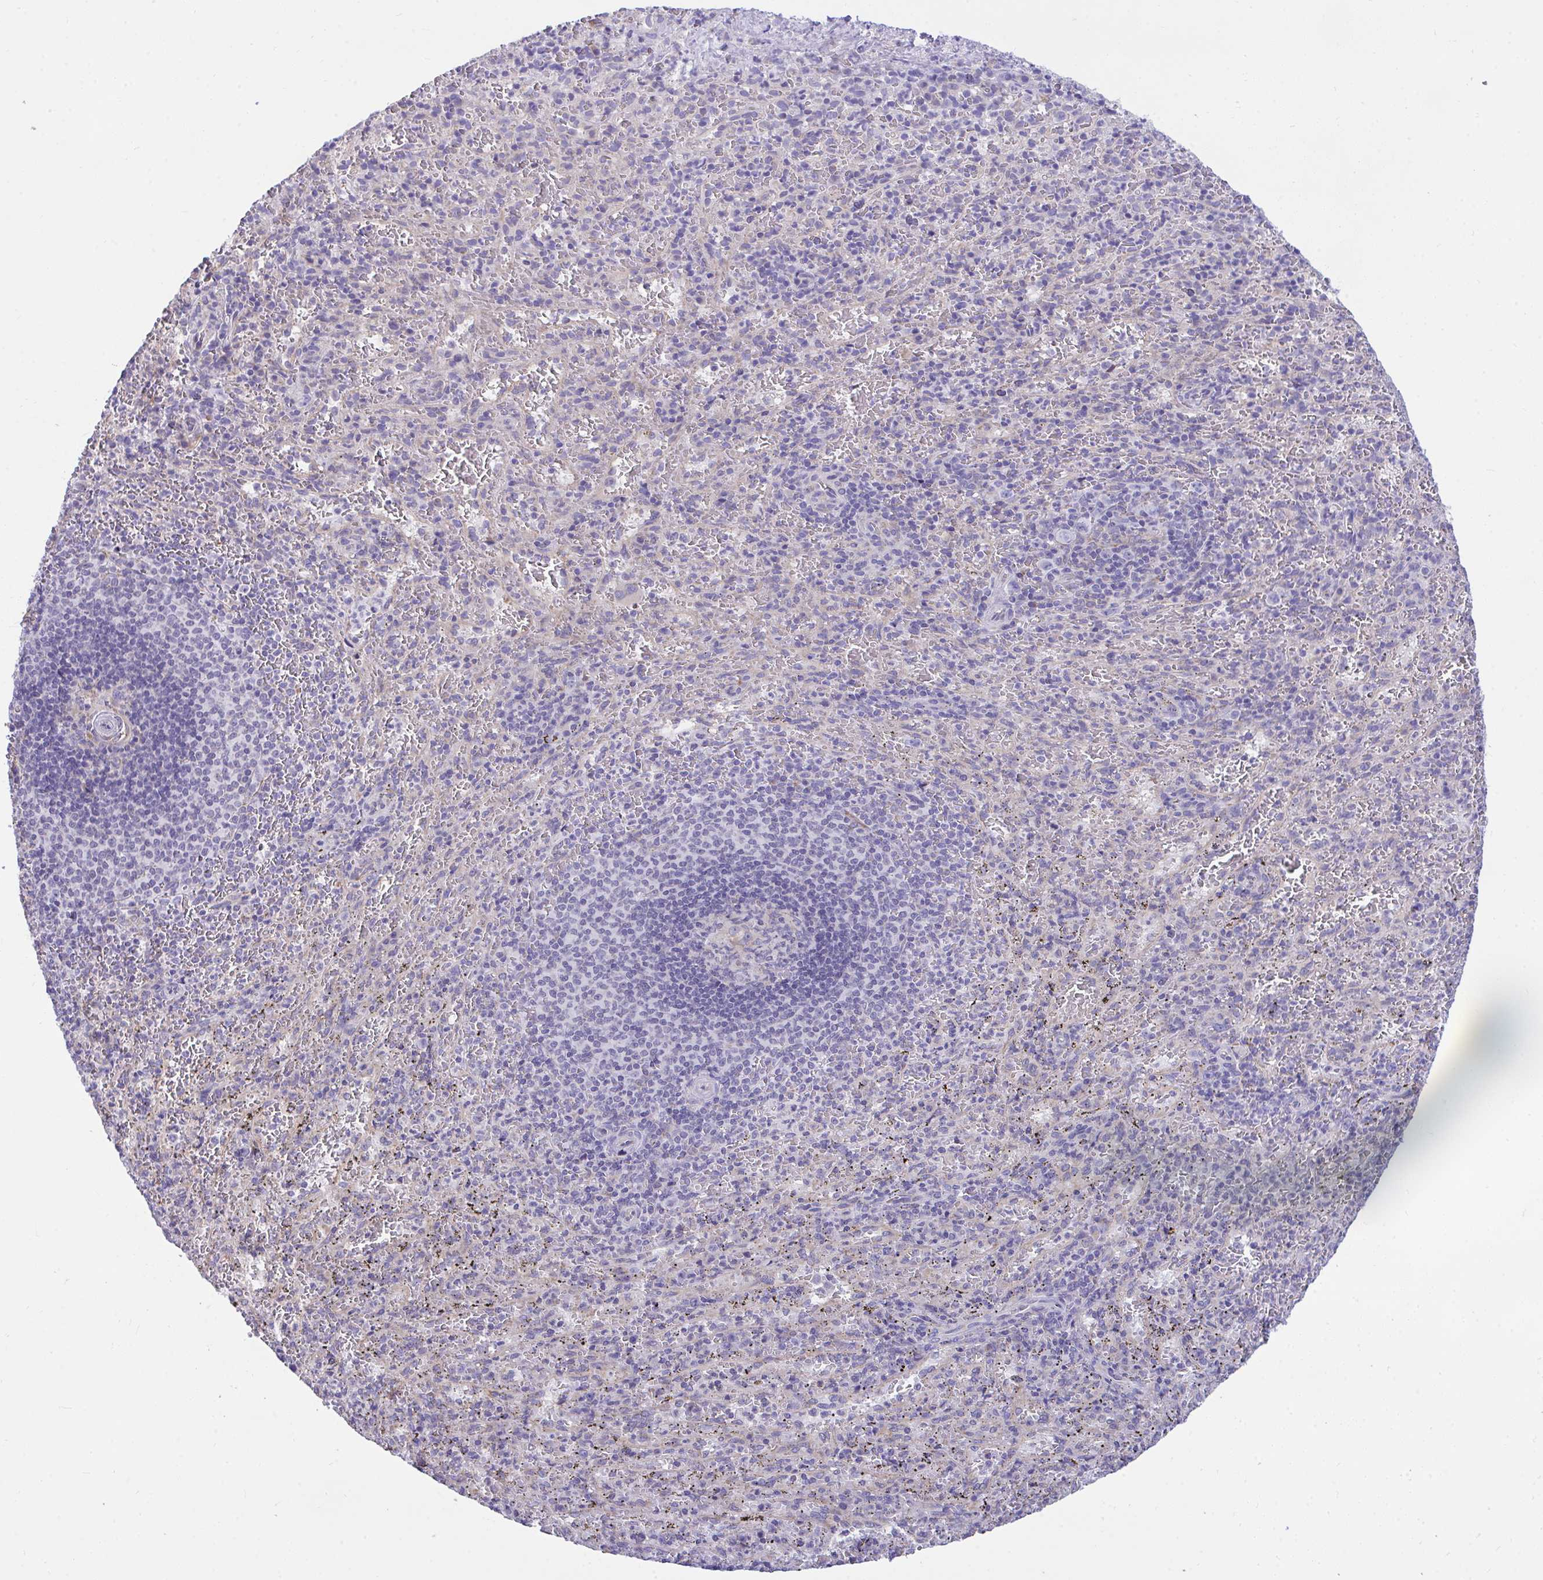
{"staining": {"intensity": "negative", "quantity": "none", "location": "none"}, "tissue": "spleen", "cell_type": "Cells in red pulp", "image_type": "normal", "snomed": [{"axis": "morphology", "description": "Normal tissue, NOS"}, {"axis": "topography", "description": "Spleen"}], "caption": "Immunohistochemistry (IHC) photomicrograph of unremarkable spleen stained for a protein (brown), which shows no staining in cells in red pulp.", "gene": "PIGK", "patient": {"sex": "male", "age": 57}}